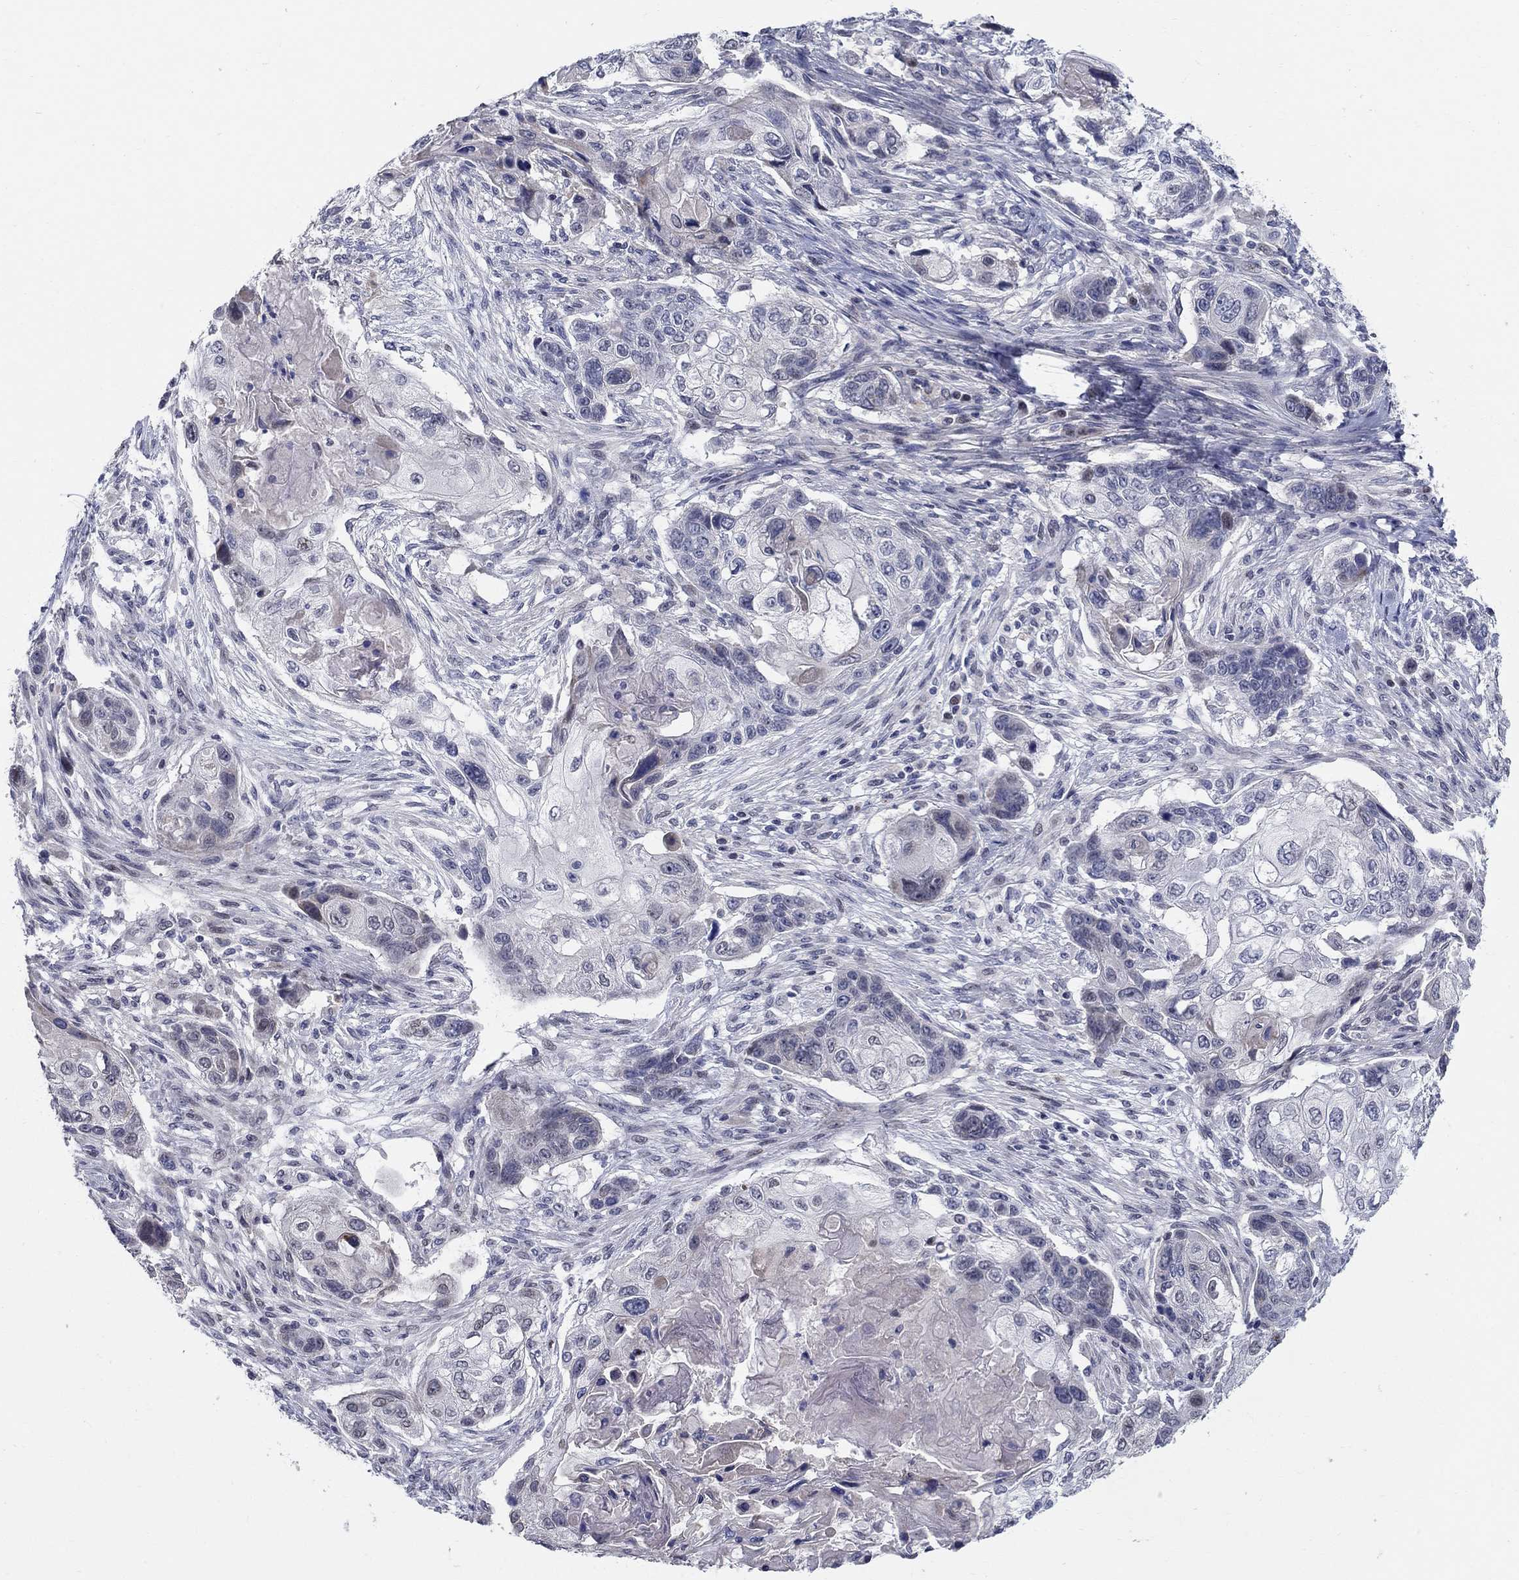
{"staining": {"intensity": "negative", "quantity": "none", "location": "none"}, "tissue": "lung cancer", "cell_type": "Tumor cells", "image_type": "cancer", "snomed": [{"axis": "morphology", "description": "Normal tissue, NOS"}, {"axis": "morphology", "description": "Squamous cell carcinoma, NOS"}, {"axis": "topography", "description": "Bronchus"}, {"axis": "topography", "description": "Lung"}], "caption": "Immunohistochemistry histopathology image of human squamous cell carcinoma (lung) stained for a protein (brown), which exhibits no expression in tumor cells.", "gene": "C16orf46", "patient": {"sex": "male", "age": 69}}